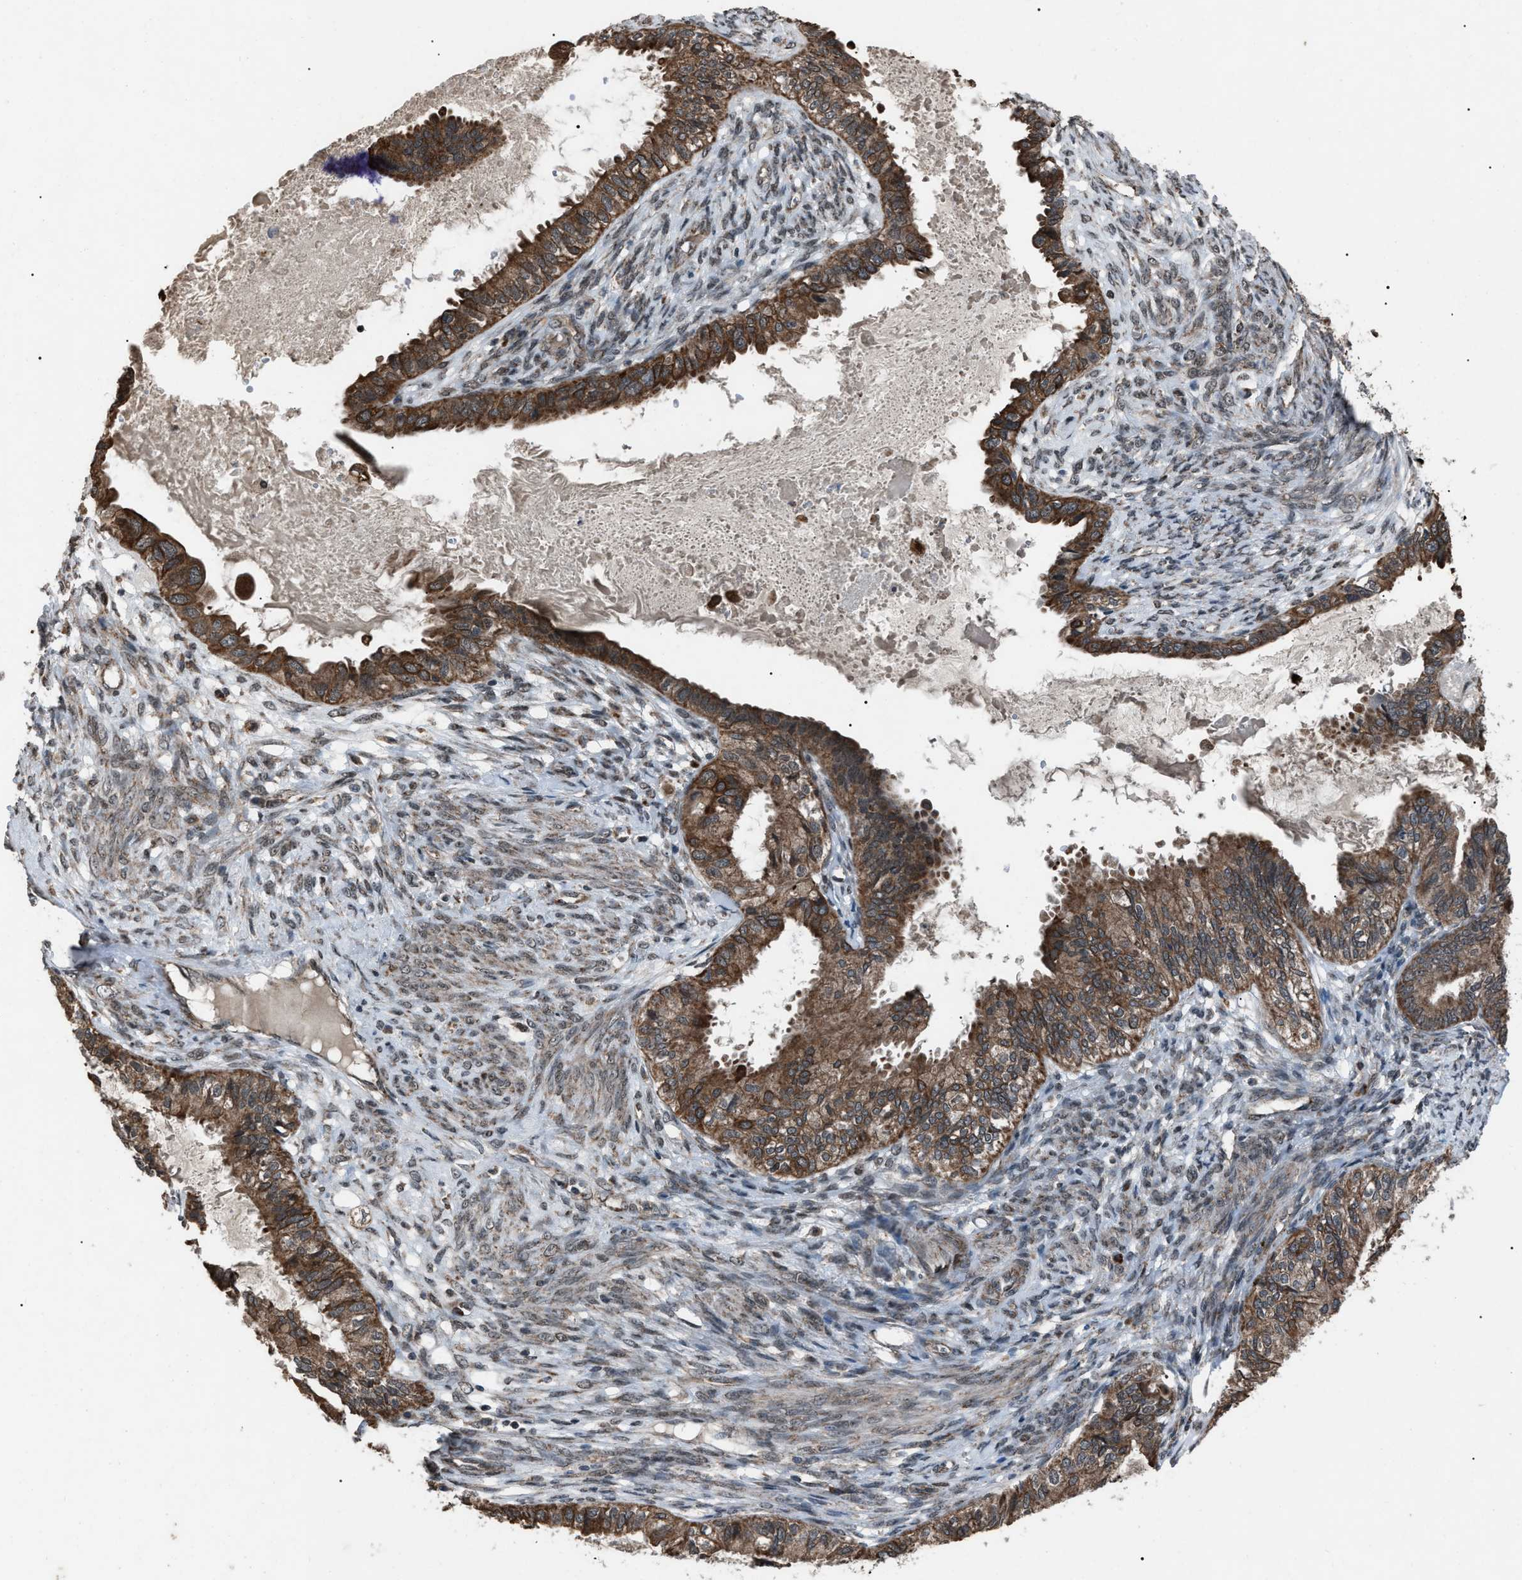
{"staining": {"intensity": "moderate", "quantity": ">75%", "location": "cytoplasmic/membranous"}, "tissue": "cervical cancer", "cell_type": "Tumor cells", "image_type": "cancer", "snomed": [{"axis": "morphology", "description": "Normal tissue, NOS"}, {"axis": "morphology", "description": "Adenocarcinoma, NOS"}, {"axis": "topography", "description": "Cervix"}, {"axis": "topography", "description": "Endometrium"}], "caption": "Adenocarcinoma (cervical) tissue demonstrates moderate cytoplasmic/membranous positivity in about >75% of tumor cells, visualized by immunohistochemistry.", "gene": "ZFAND2A", "patient": {"sex": "female", "age": 86}}